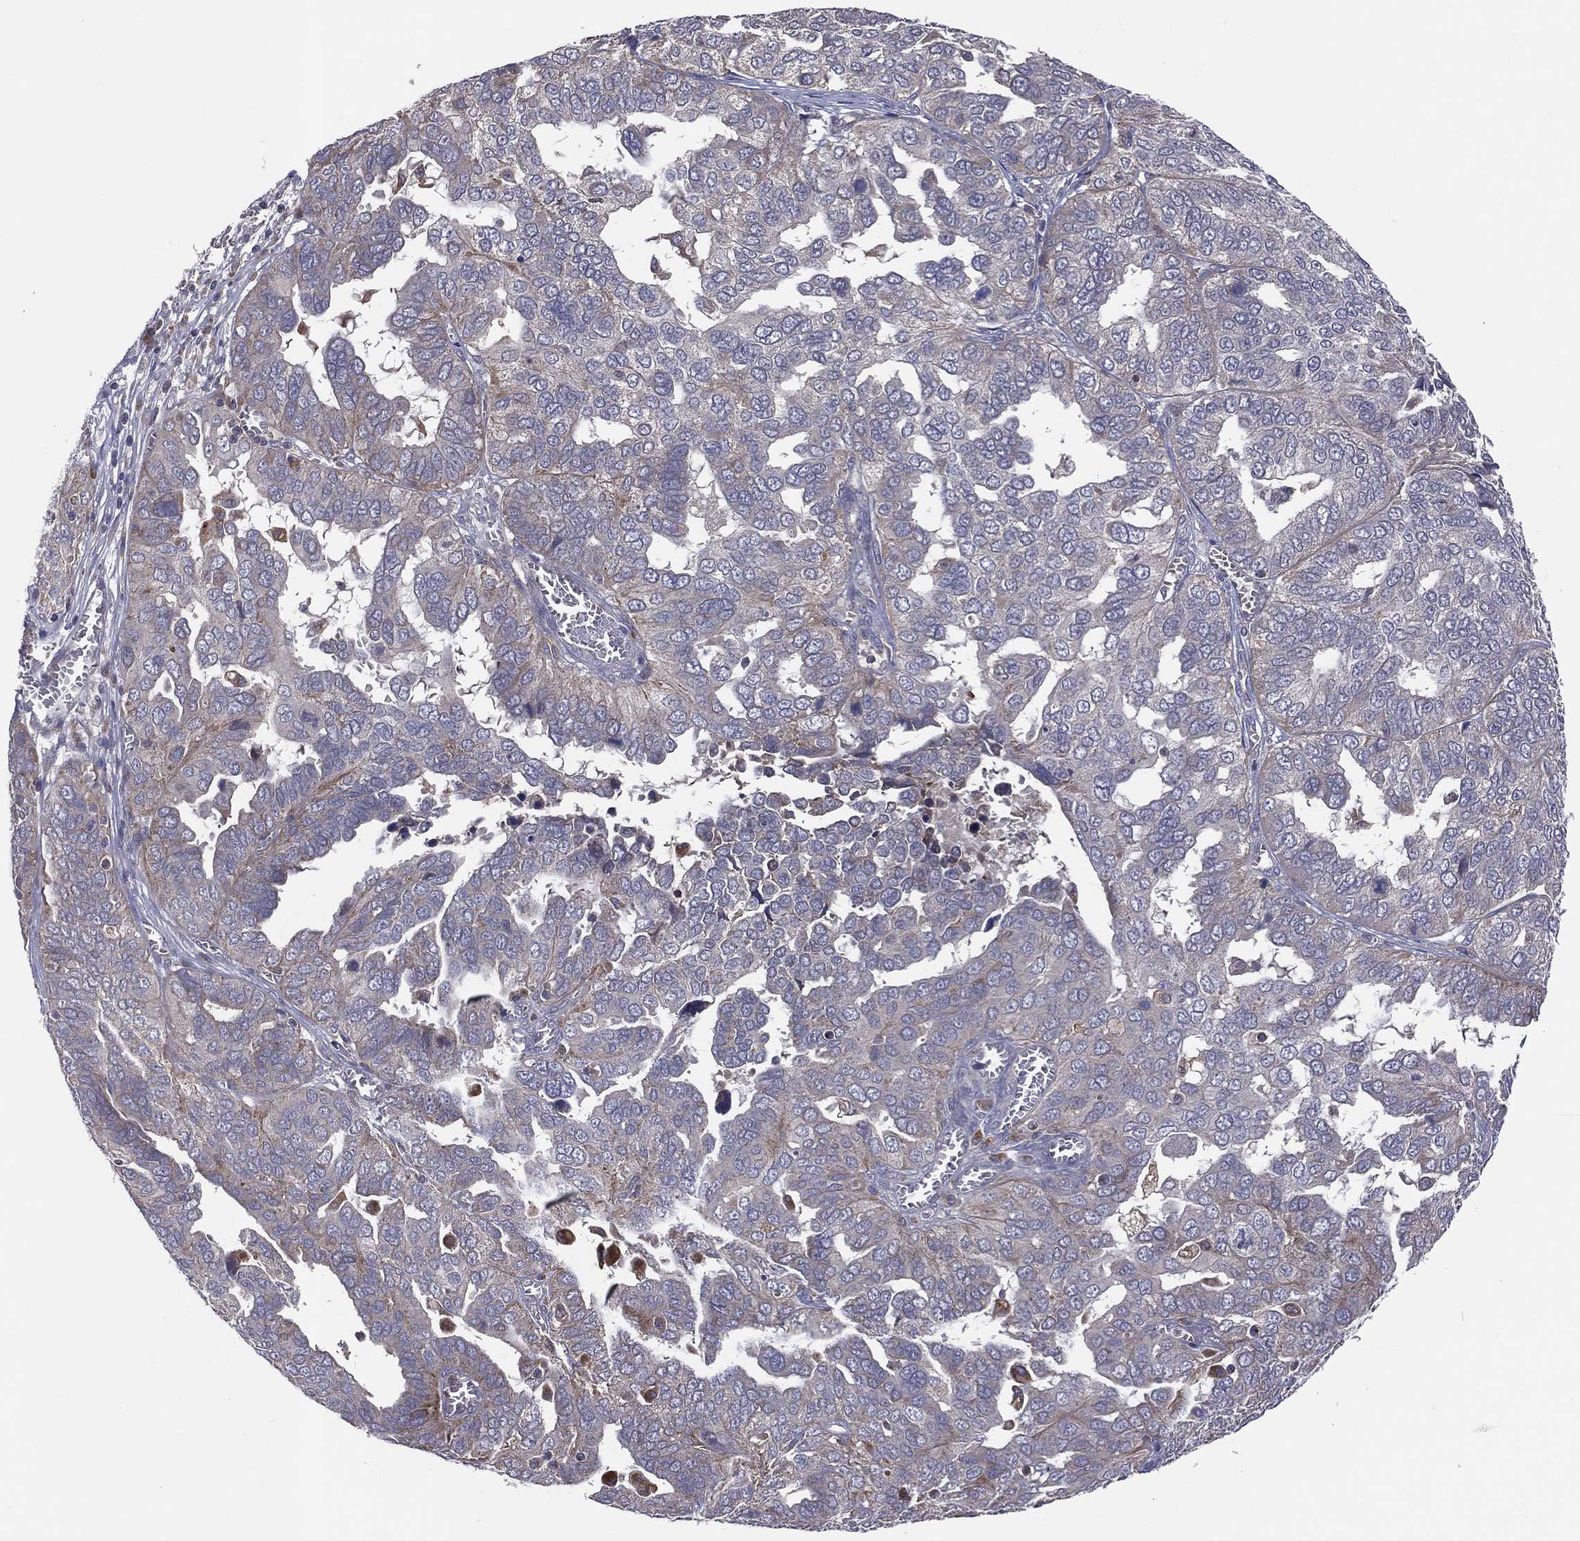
{"staining": {"intensity": "moderate", "quantity": "<25%", "location": "cytoplasmic/membranous"}, "tissue": "ovarian cancer", "cell_type": "Tumor cells", "image_type": "cancer", "snomed": [{"axis": "morphology", "description": "Carcinoma, endometroid"}, {"axis": "topography", "description": "Soft tissue"}, {"axis": "topography", "description": "Ovary"}], "caption": "Endometroid carcinoma (ovarian) stained with DAB immunohistochemistry (IHC) reveals low levels of moderate cytoplasmic/membranous expression in approximately <25% of tumor cells.", "gene": "STARD3", "patient": {"sex": "female", "age": 52}}